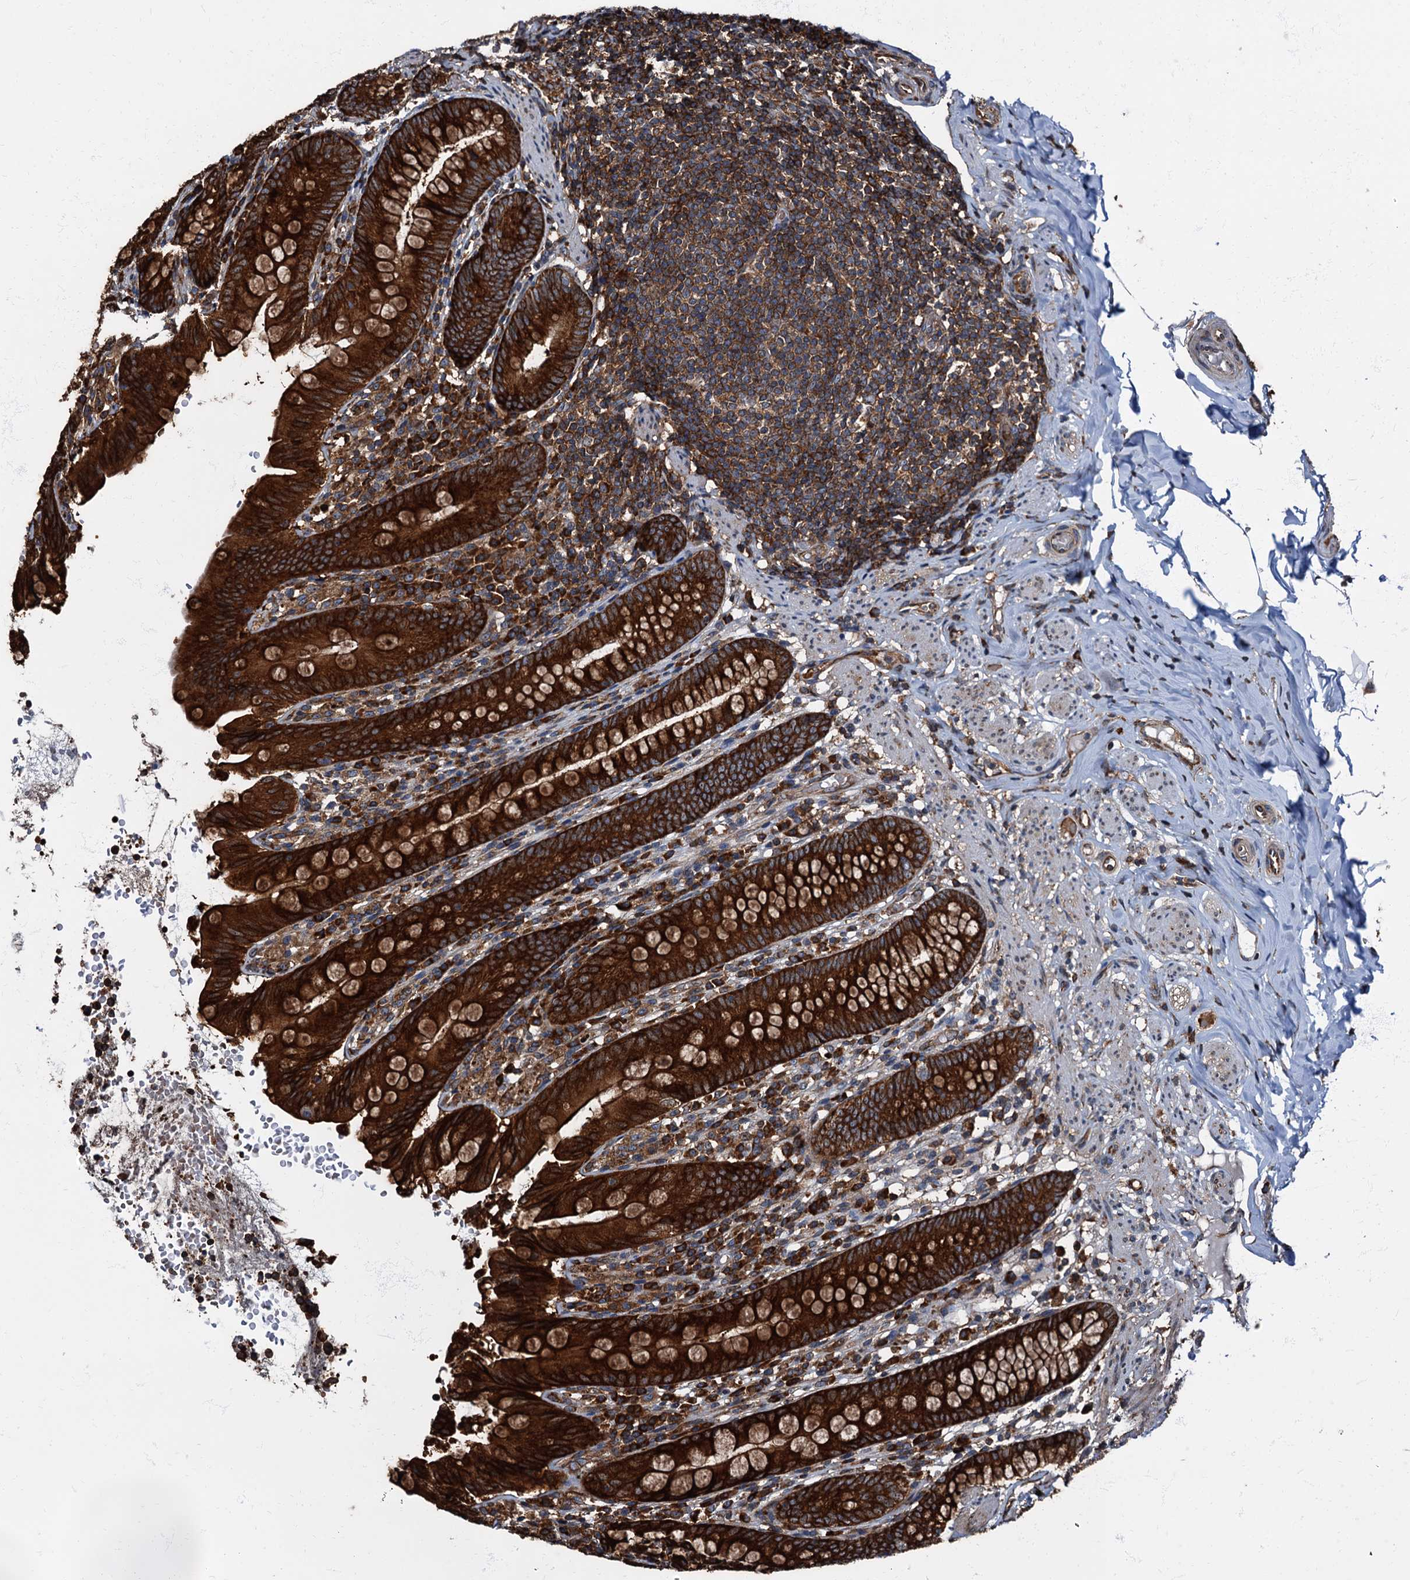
{"staining": {"intensity": "strong", "quantity": ">75%", "location": "cytoplasmic/membranous"}, "tissue": "appendix", "cell_type": "Glandular cells", "image_type": "normal", "snomed": [{"axis": "morphology", "description": "Normal tissue, NOS"}, {"axis": "topography", "description": "Appendix"}], "caption": "Protein positivity by immunohistochemistry (IHC) exhibits strong cytoplasmic/membranous staining in approximately >75% of glandular cells in normal appendix.", "gene": "ATP2C1", "patient": {"sex": "male", "age": 55}}